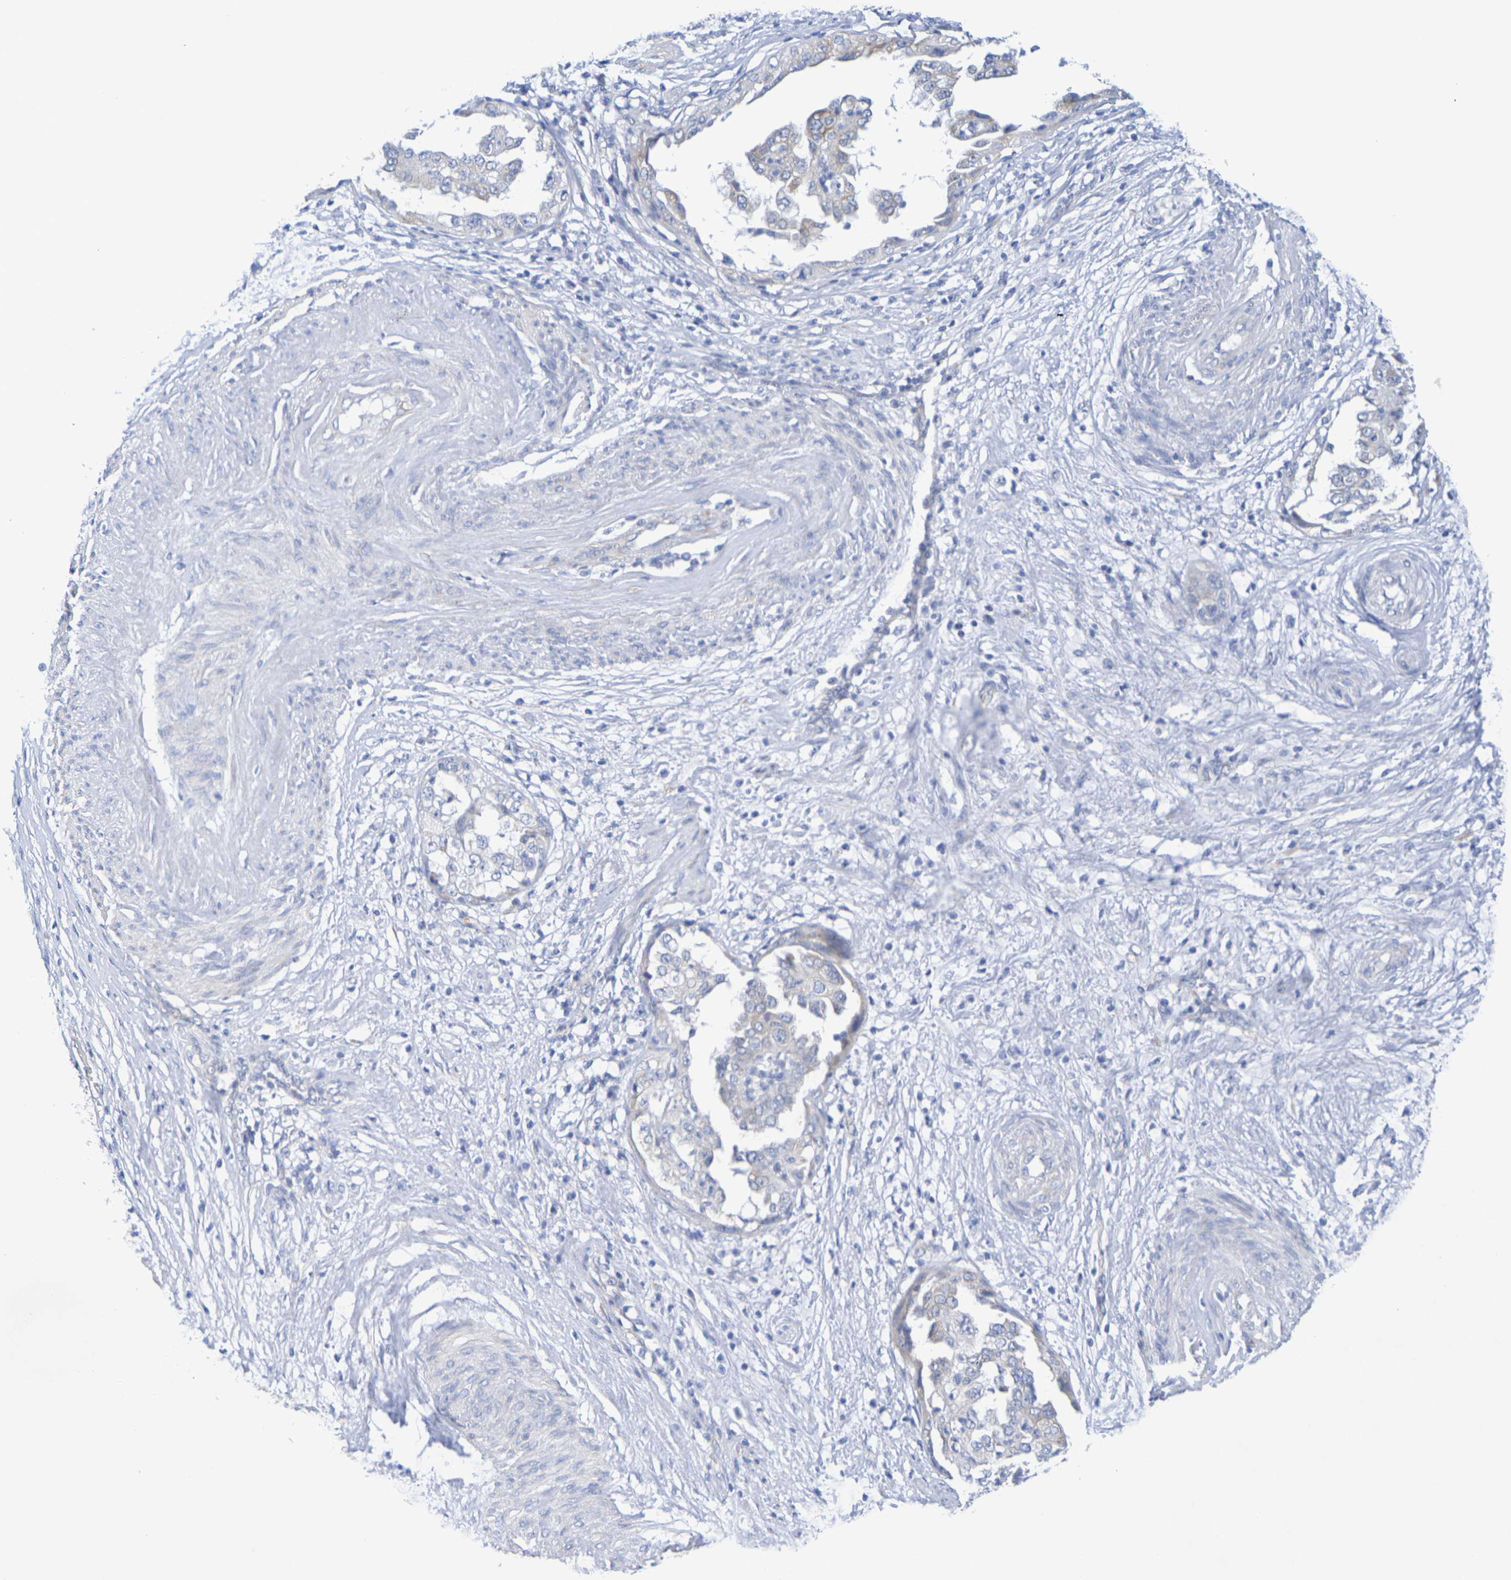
{"staining": {"intensity": "weak", "quantity": "25%-75%", "location": "cytoplasmic/membranous"}, "tissue": "endometrial cancer", "cell_type": "Tumor cells", "image_type": "cancer", "snomed": [{"axis": "morphology", "description": "Adenocarcinoma, NOS"}, {"axis": "topography", "description": "Endometrium"}], "caption": "The histopathology image reveals a brown stain indicating the presence of a protein in the cytoplasmic/membranous of tumor cells in adenocarcinoma (endometrial).", "gene": "TMCC3", "patient": {"sex": "female", "age": 85}}